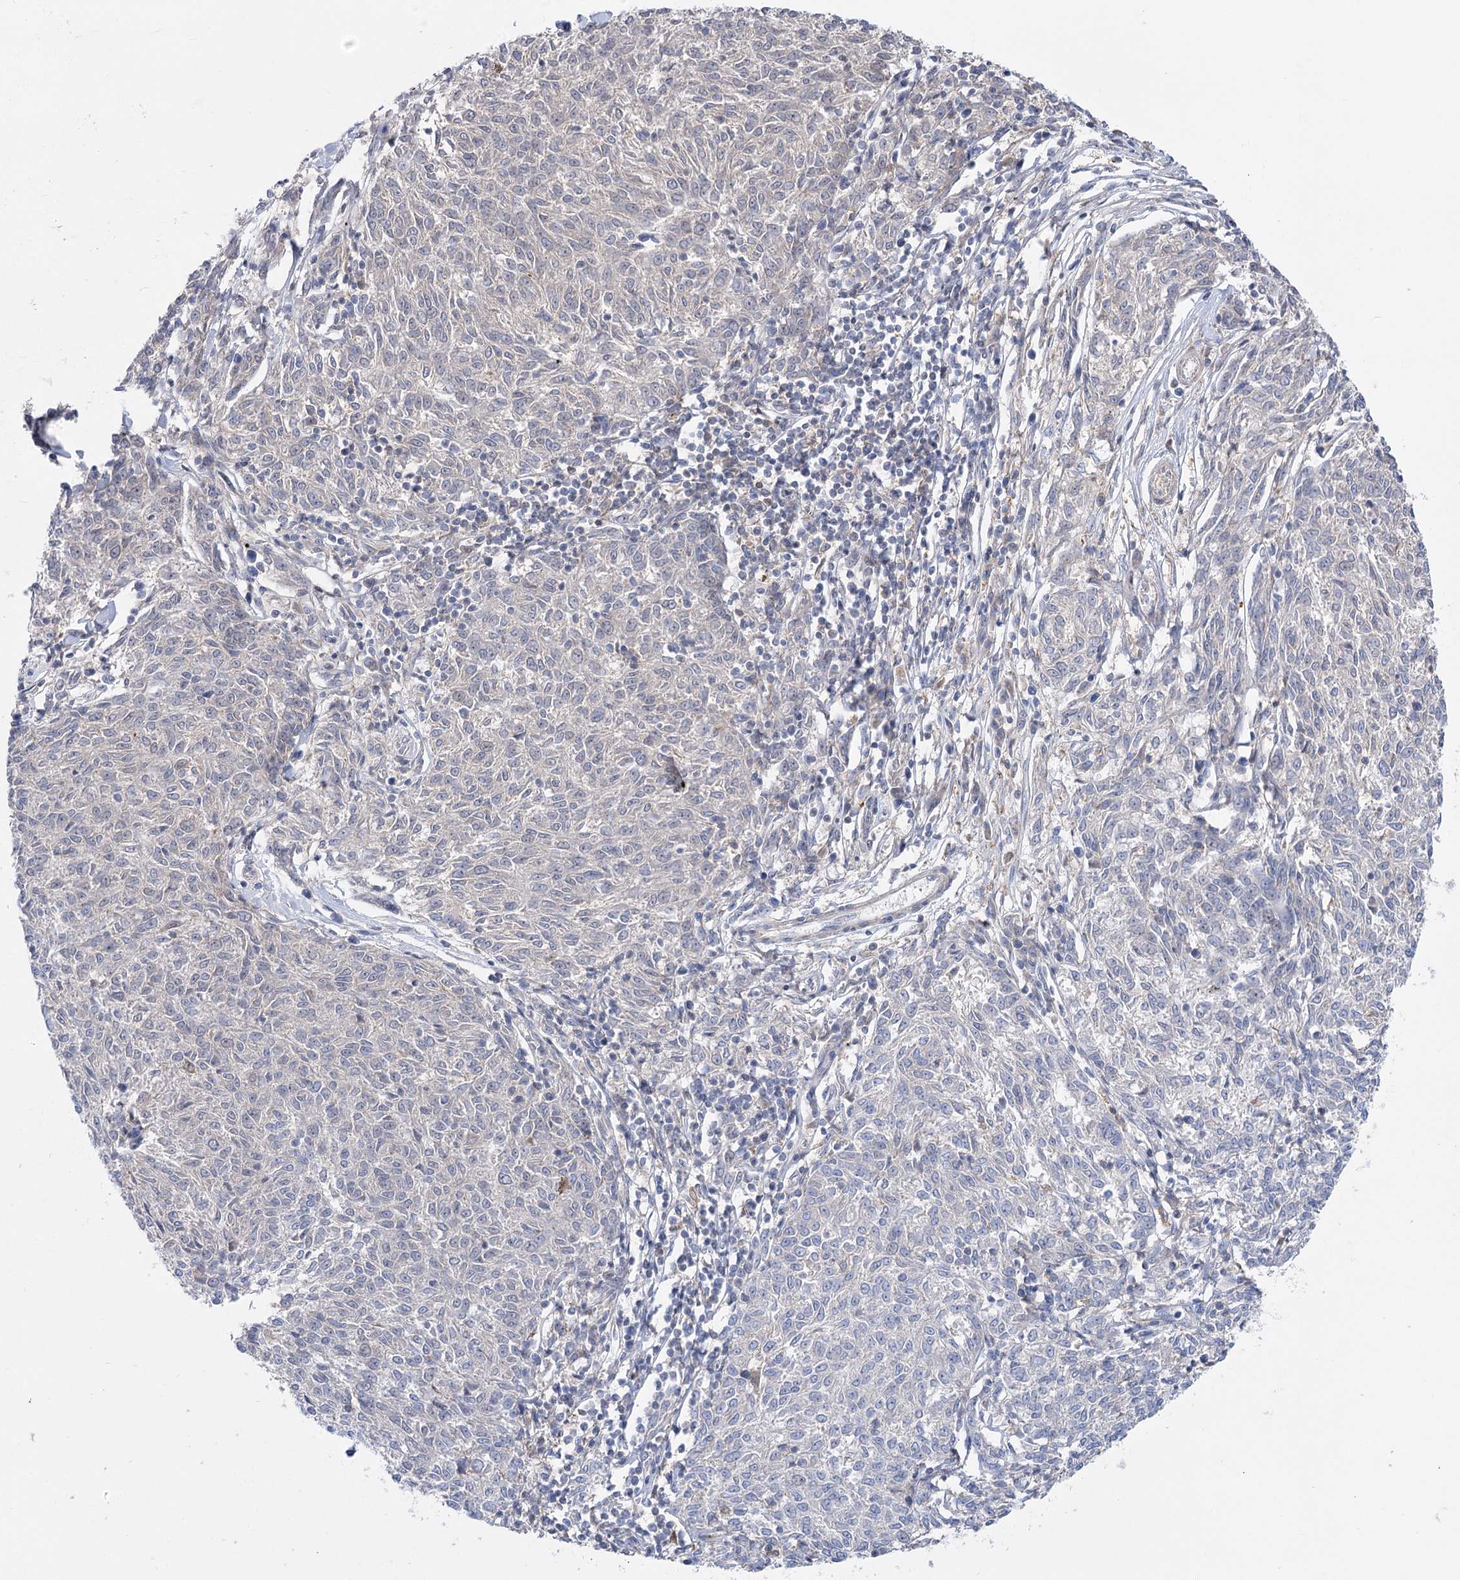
{"staining": {"intensity": "negative", "quantity": "none", "location": "none"}, "tissue": "melanoma", "cell_type": "Tumor cells", "image_type": "cancer", "snomed": [{"axis": "morphology", "description": "Malignant melanoma, NOS"}, {"axis": "topography", "description": "Skin"}], "caption": "Tumor cells show no significant expression in malignant melanoma.", "gene": "PCDHA1", "patient": {"sex": "female", "age": 72}}